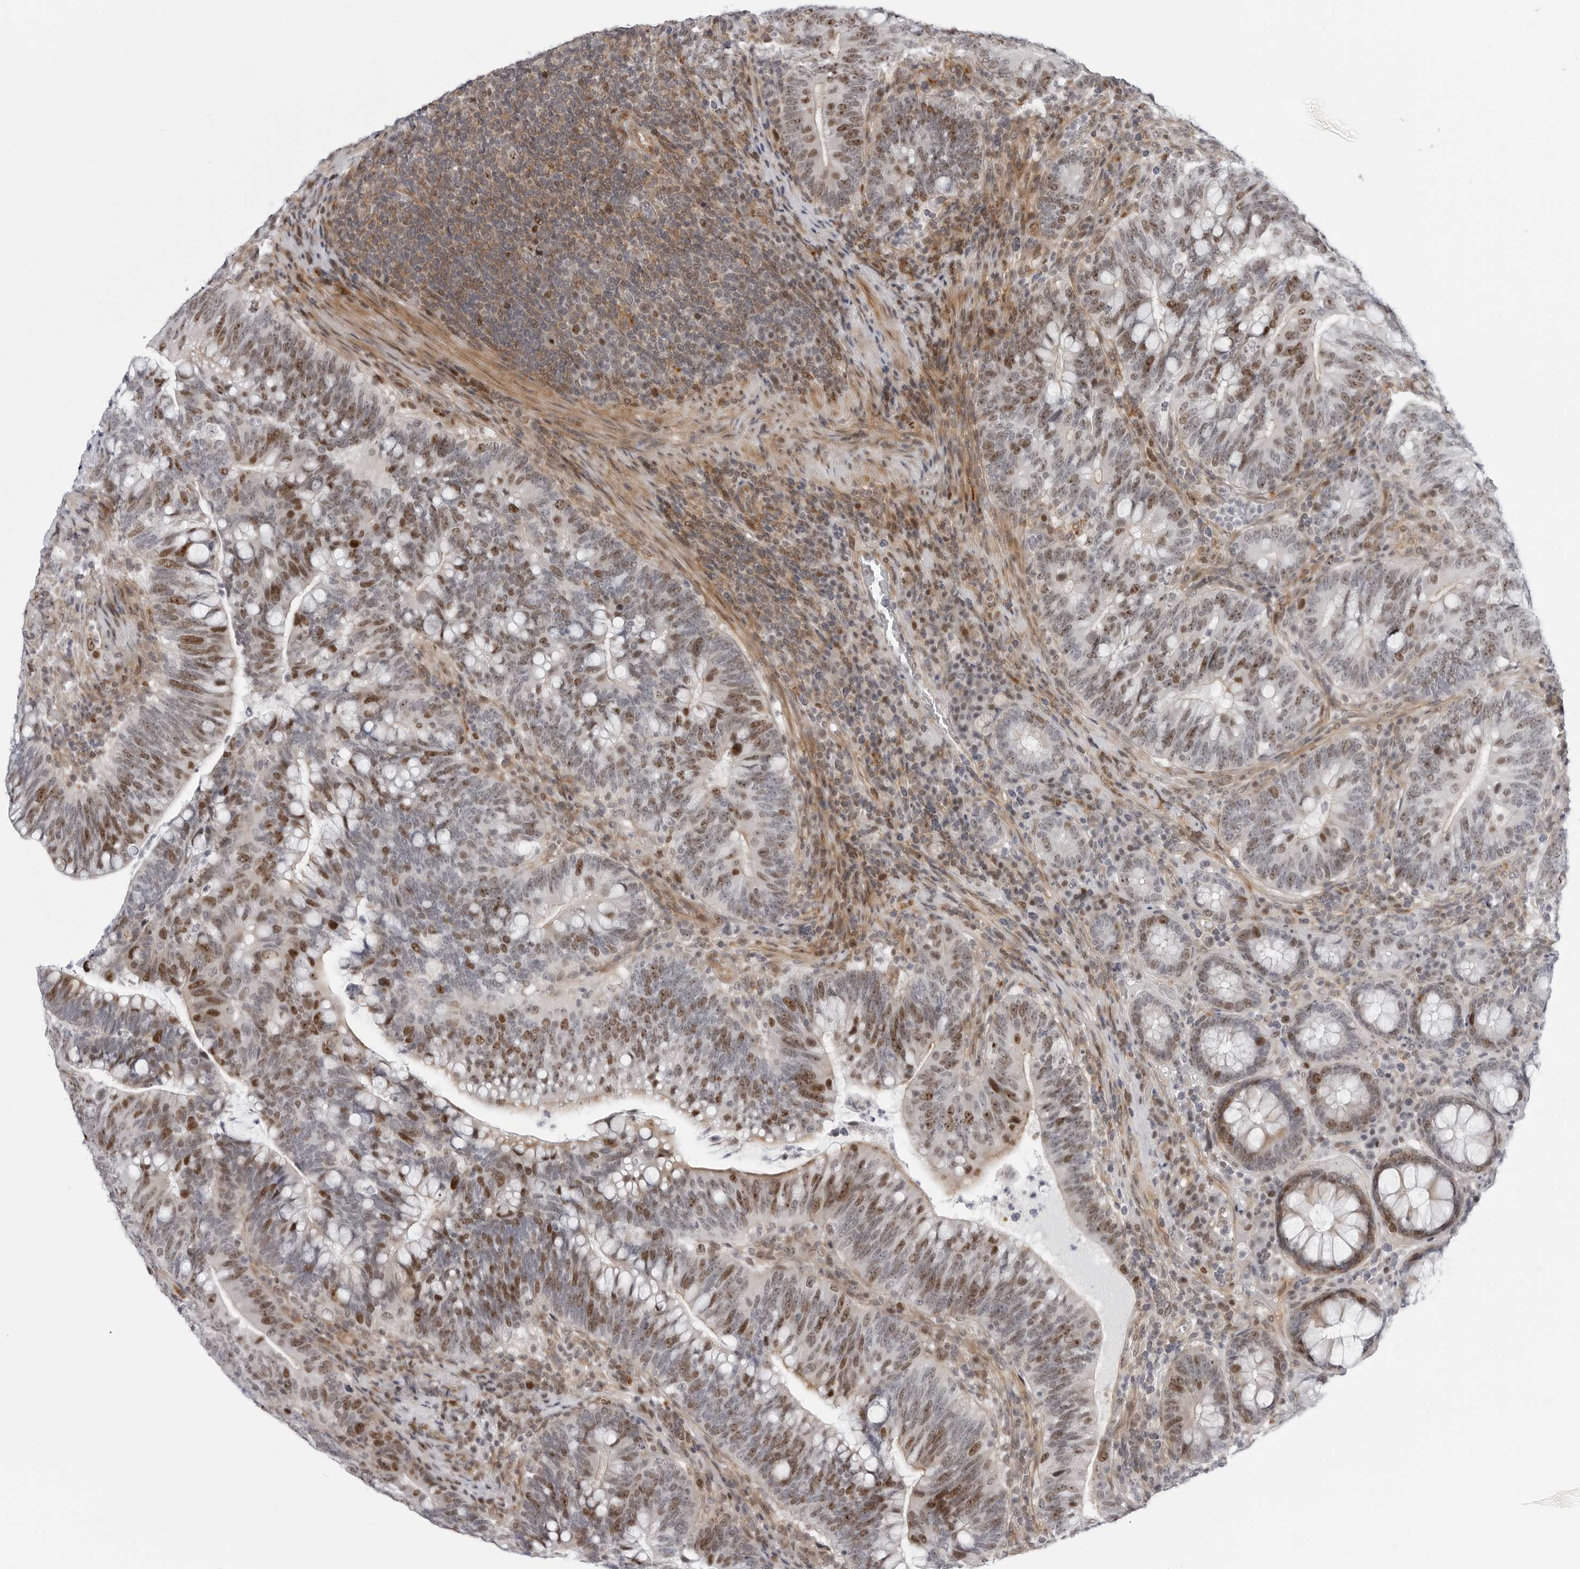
{"staining": {"intensity": "strong", "quantity": "25%-75%", "location": "nuclear"}, "tissue": "colorectal cancer", "cell_type": "Tumor cells", "image_type": "cancer", "snomed": [{"axis": "morphology", "description": "Adenocarcinoma, NOS"}, {"axis": "topography", "description": "Colon"}], "caption": "Colorectal adenocarcinoma stained for a protein reveals strong nuclear positivity in tumor cells.", "gene": "FAM135B", "patient": {"sex": "female", "age": 66}}